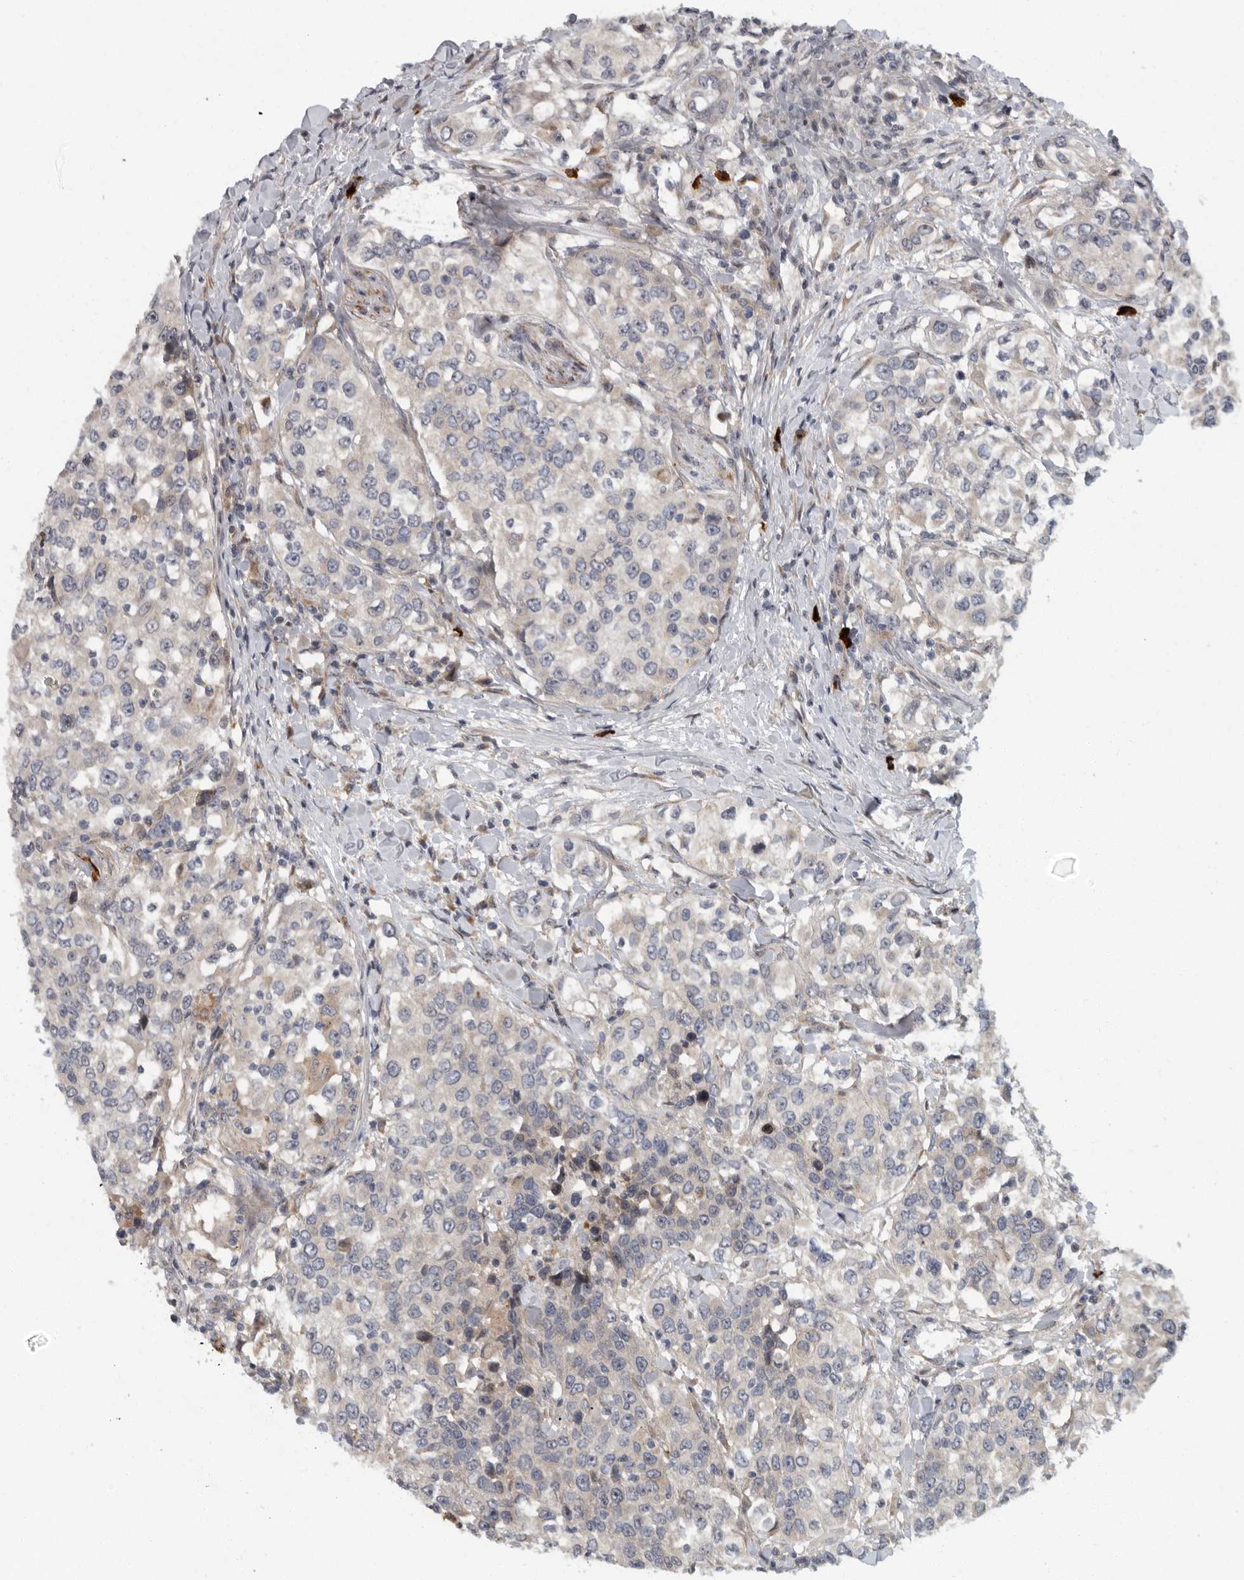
{"staining": {"intensity": "negative", "quantity": "none", "location": "none"}, "tissue": "urothelial cancer", "cell_type": "Tumor cells", "image_type": "cancer", "snomed": [{"axis": "morphology", "description": "Urothelial carcinoma, High grade"}, {"axis": "topography", "description": "Urinary bladder"}], "caption": "Human urothelial carcinoma (high-grade) stained for a protein using immunohistochemistry demonstrates no staining in tumor cells.", "gene": "PDCD11", "patient": {"sex": "female", "age": 80}}